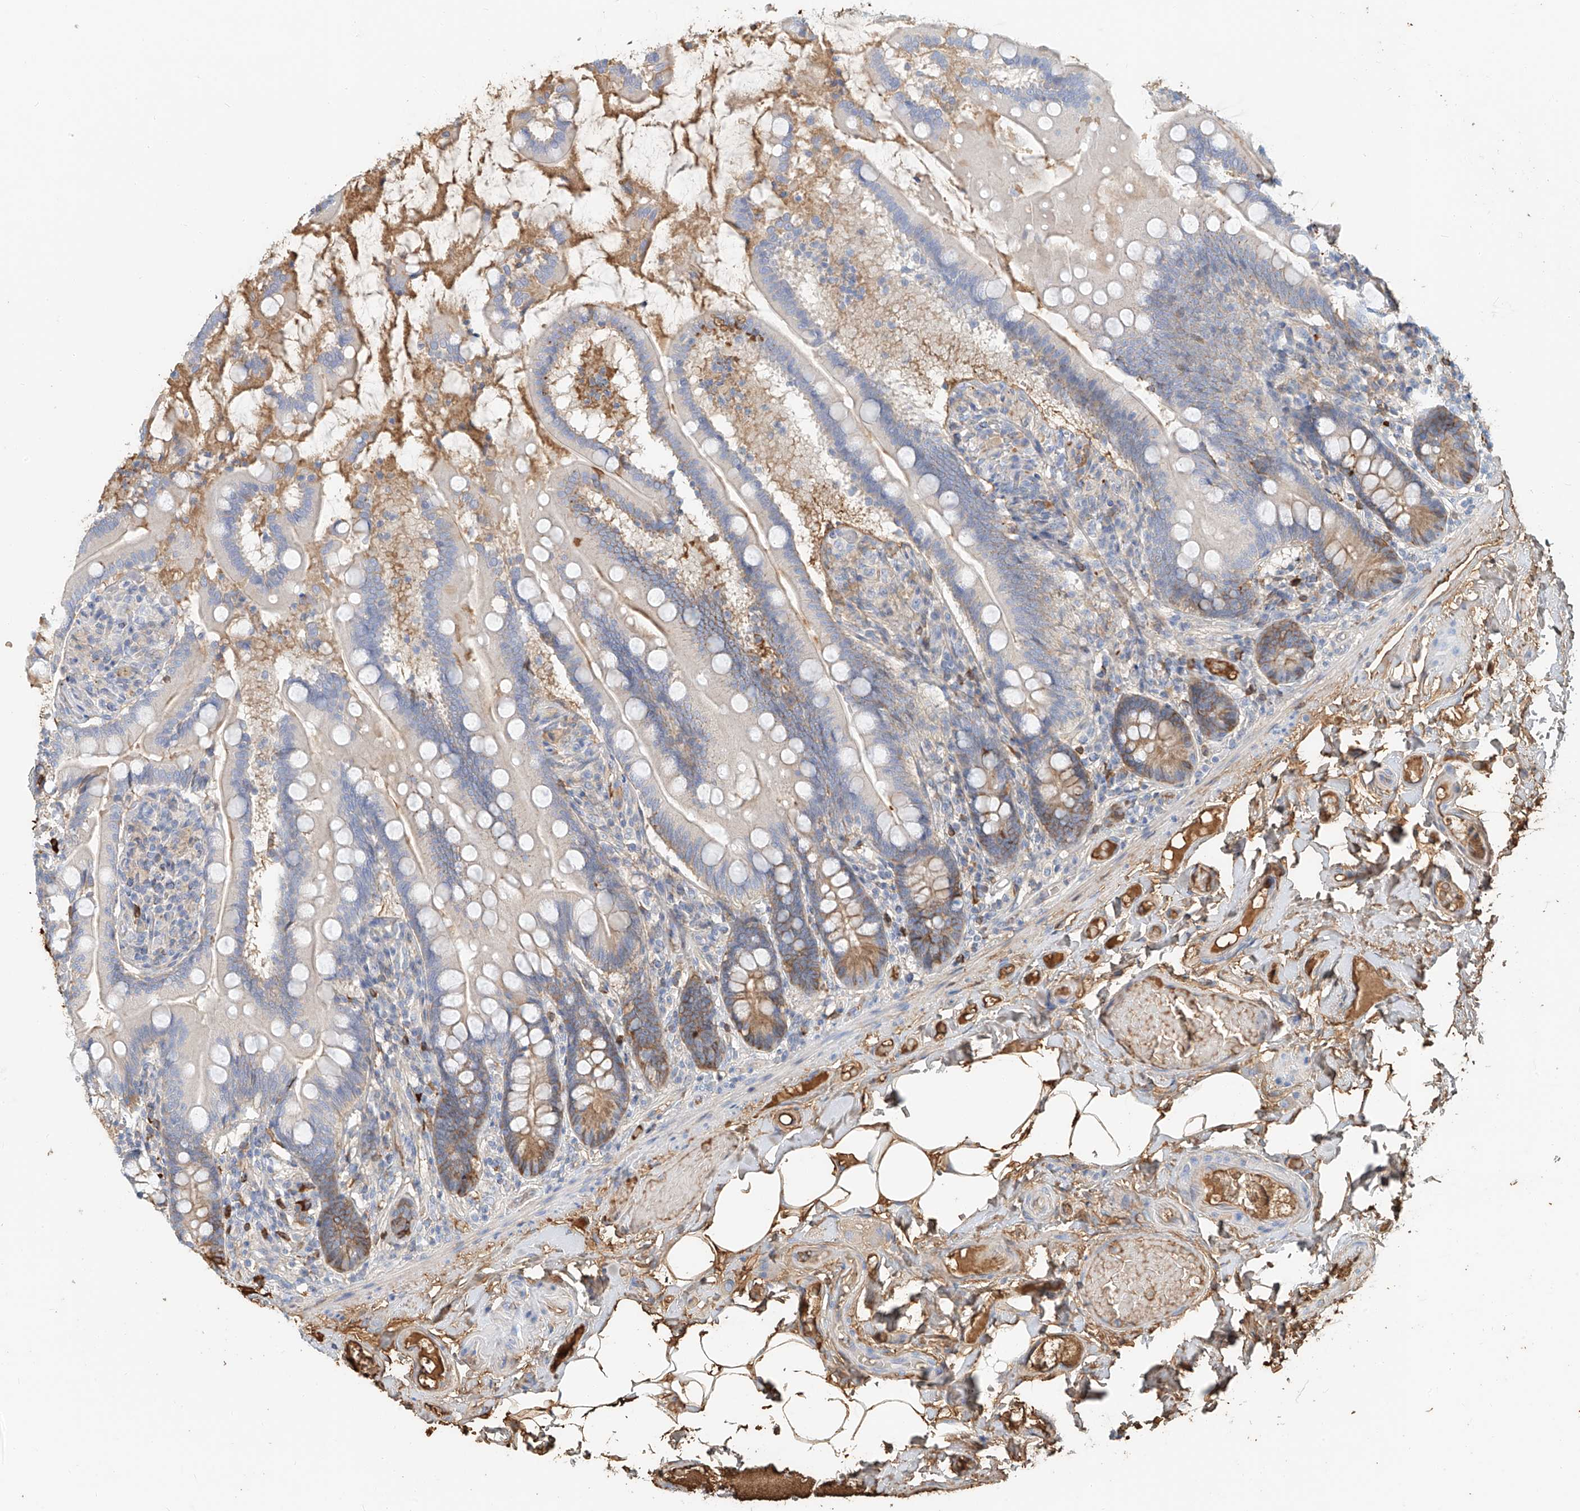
{"staining": {"intensity": "moderate", "quantity": "25%-75%", "location": "cytoplasmic/membranous"}, "tissue": "small intestine", "cell_type": "Glandular cells", "image_type": "normal", "snomed": [{"axis": "morphology", "description": "Normal tissue, NOS"}, {"axis": "topography", "description": "Small intestine"}], "caption": "Immunohistochemical staining of benign small intestine reveals 25%-75% levels of moderate cytoplasmic/membranous protein expression in about 25%-75% of glandular cells.", "gene": "ZFP30", "patient": {"sex": "female", "age": 64}}